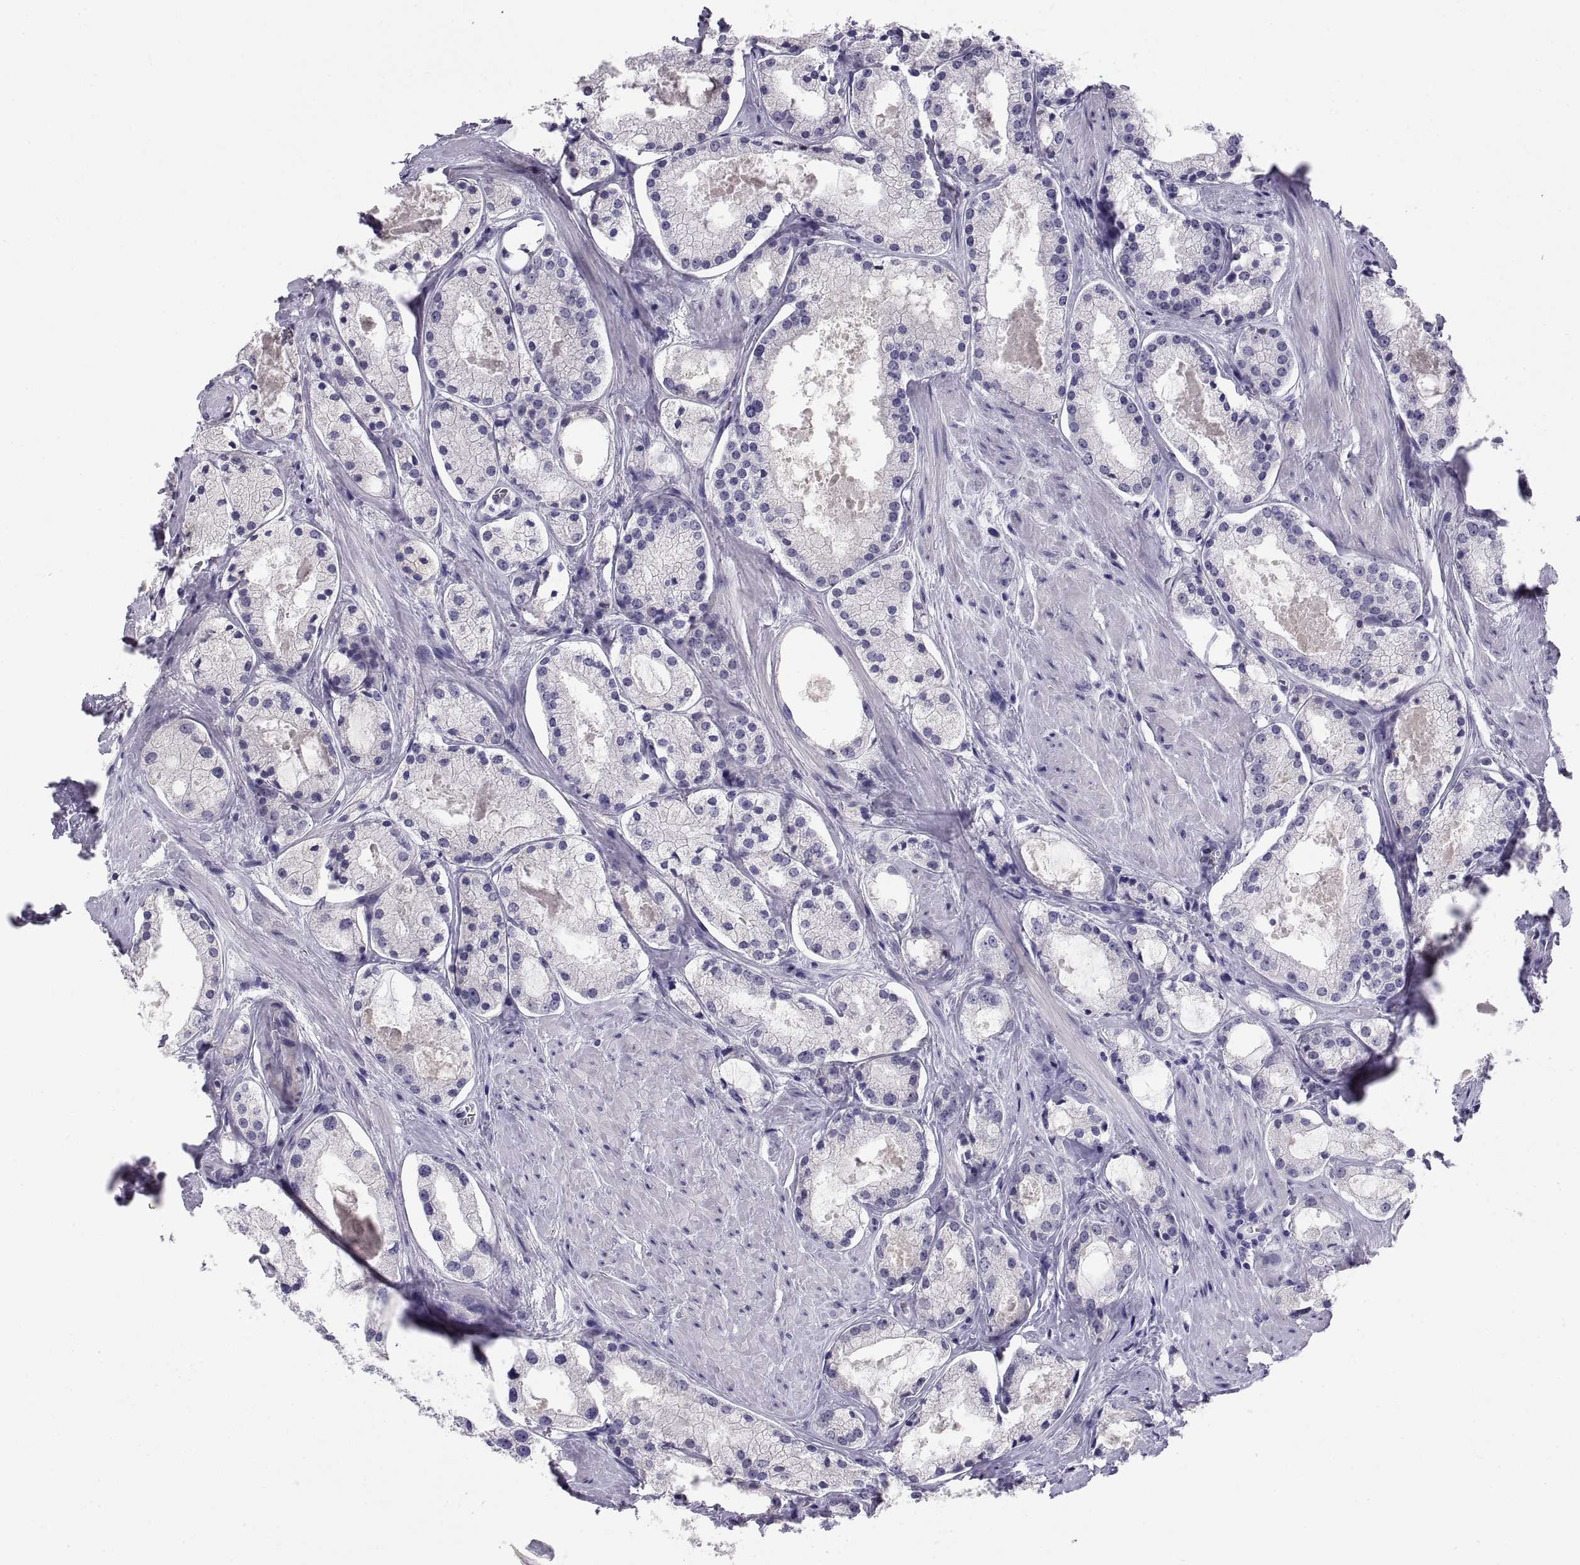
{"staining": {"intensity": "negative", "quantity": "none", "location": "none"}, "tissue": "prostate cancer", "cell_type": "Tumor cells", "image_type": "cancer", "snomed": [{"axis": "morphology", "description": "Adenocarcinoma, NOS"}, {"axis": "morphology", "description": "Adenocarcinoma, High grade"}, {"axis": "topography", "description": "Prostate"}], "caption": "A micrograph of human prostate adenocarcinoma is negative for staining in tumor cells.", "gene": "TEX13A", "patient": {"sex": "male", "age": 64}}